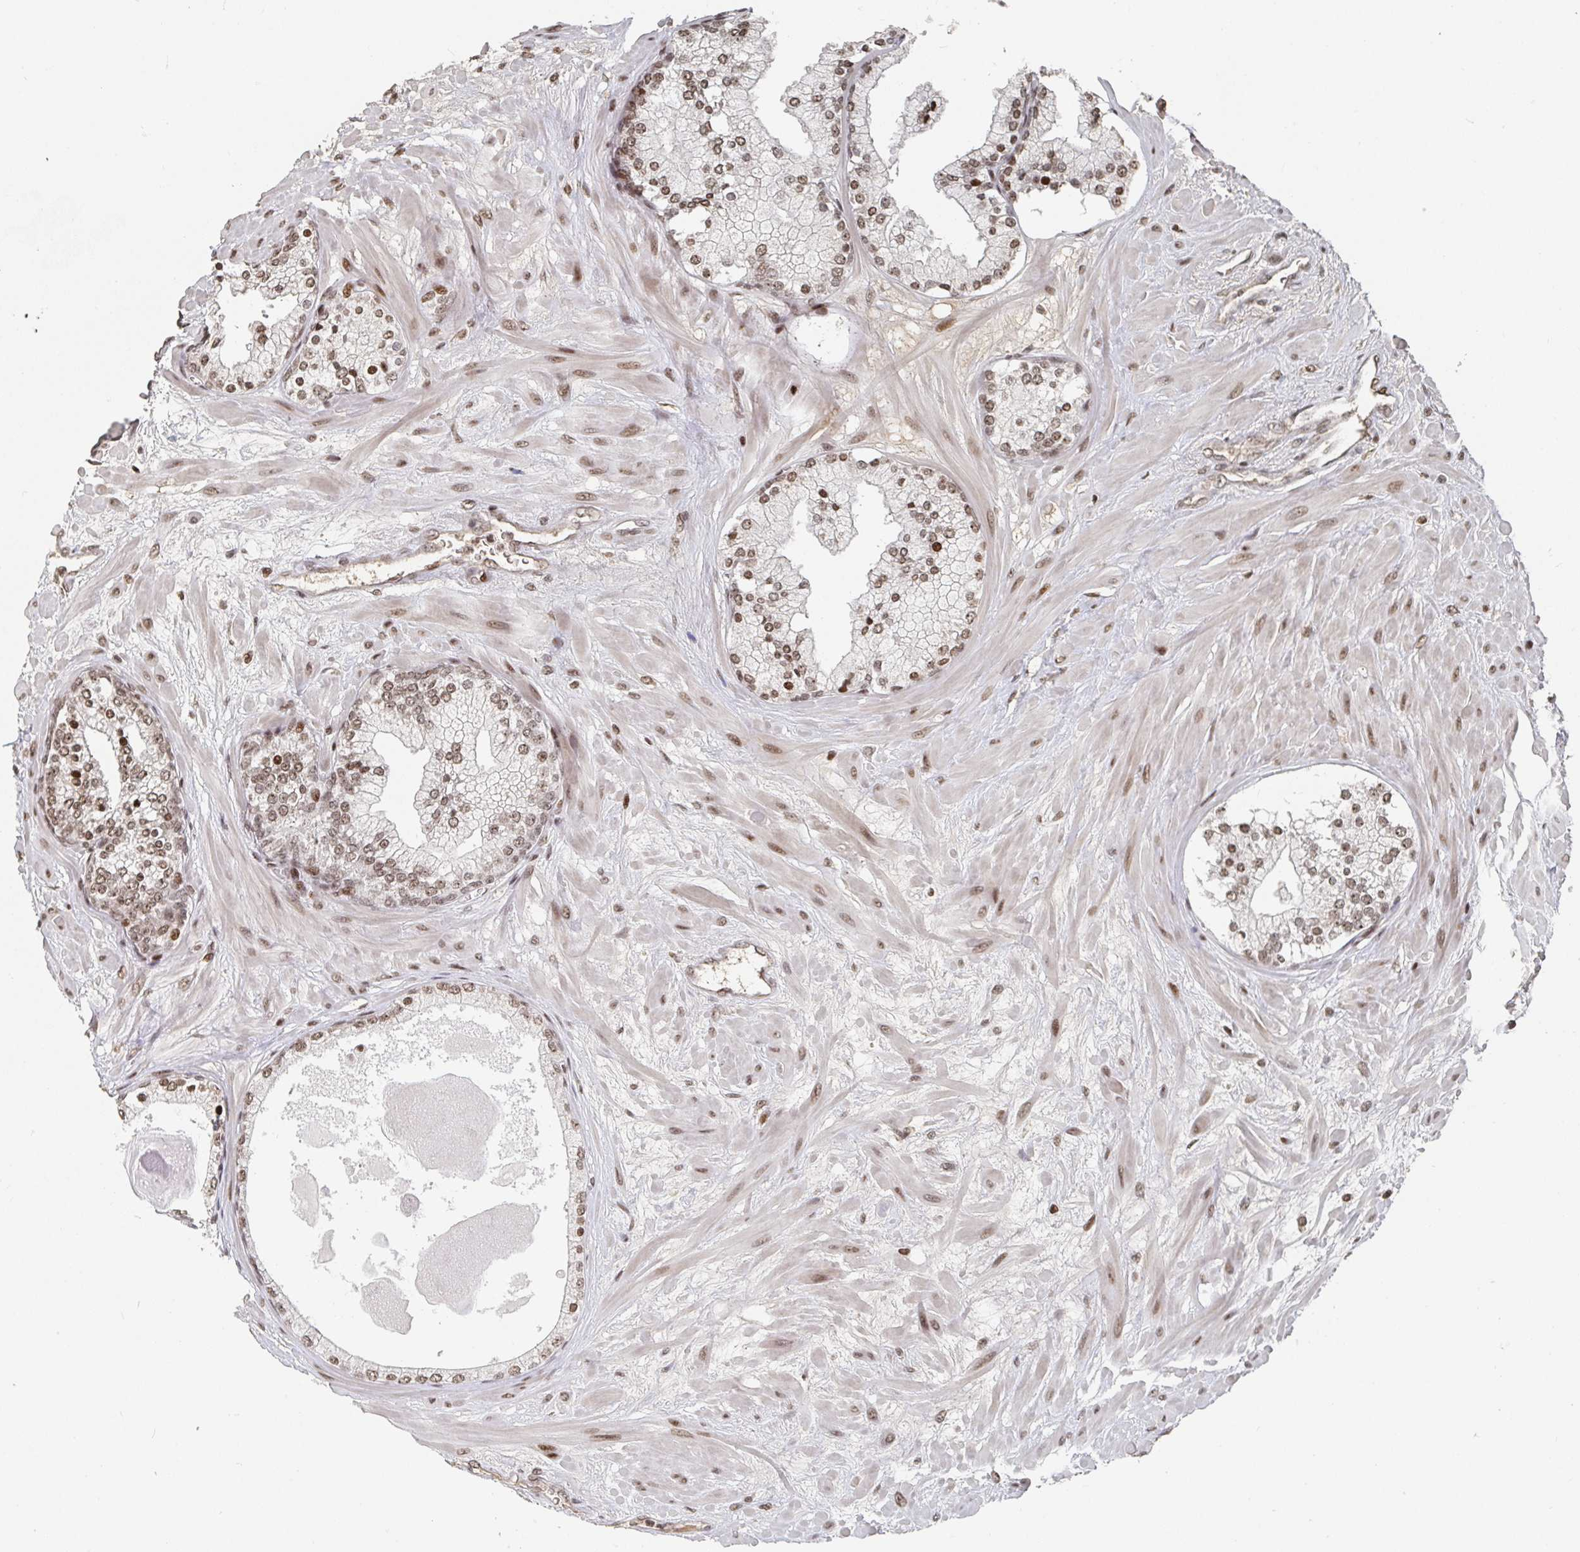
{"staining": {"intensity": "moderate", "quantity": ">75%", "location": "nuclear"}, "tissue": "prostate", "cell_type": "Glandular cells", "image_type": "normal", "snomed": [{"axis": "morphology", "description": "Normal tissue, NOS"}, {"axis": "topography", "description": "Prostate"}, {"axis": "topography", "description": "Peripheral nerve tissue"}], "caption": "Unremarkable prostate was stained to show a protein in brown. There is medium levels of moderate nuclear staining in about >75% of glandular cells. (DAB (3,3'-diaminobenzidine) = brown stain, brightfield microscopy at high magnification).", "gene": "ZDHHC12", "patient": {"sex": "male", "age": 61}}